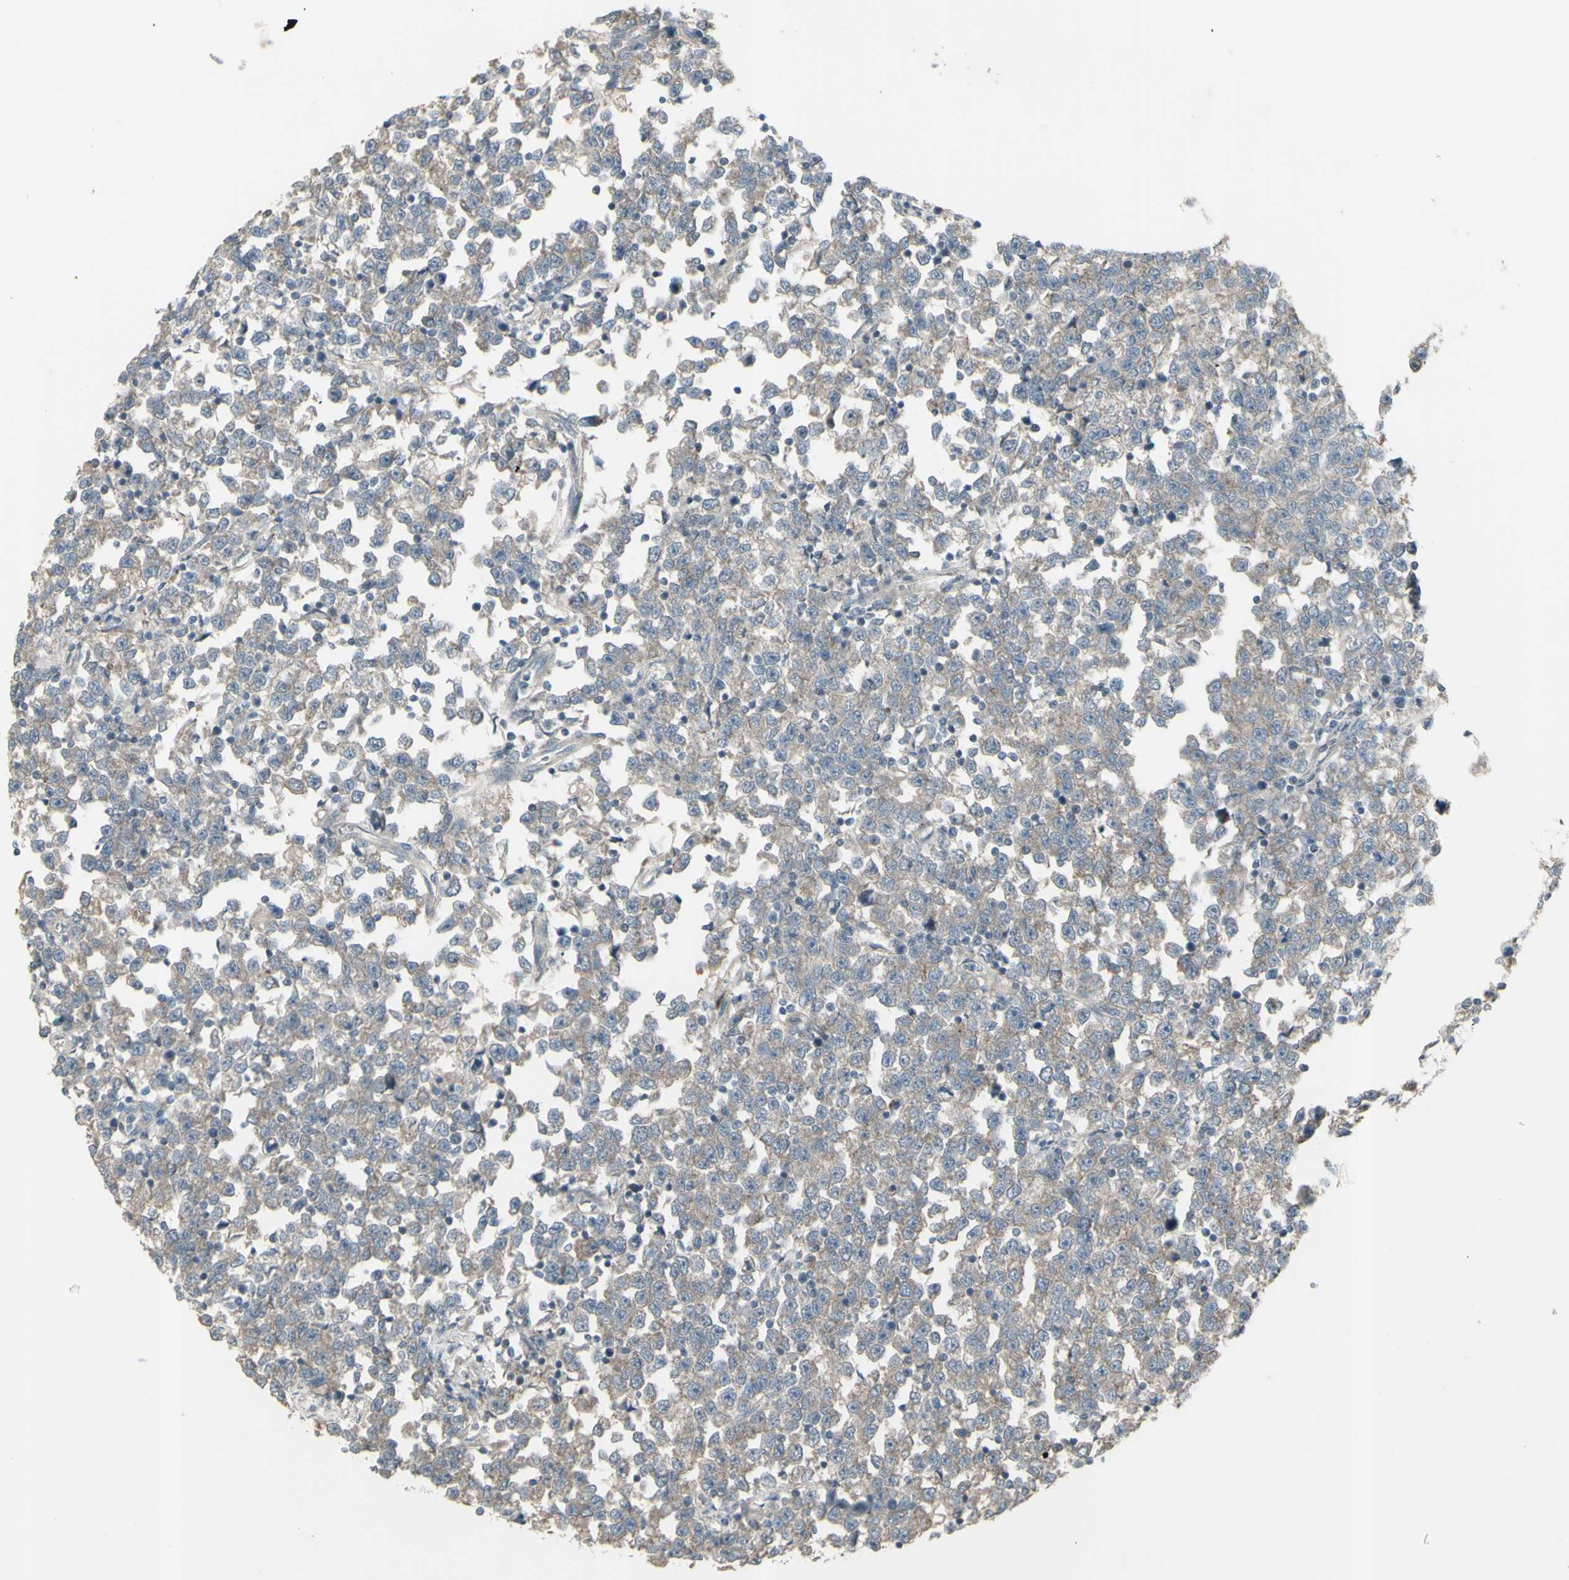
{"staining": {"intensity": "weak", "quantity": ">75%", "location": "cytoplasmic/membranous"}, "tissue": "testis cancer", "cell_type": "Tumor cells", "image_type": "cancer", "snomed": [{"axis": "morphology", "description": "Seminoma, NOS"}, {"axis": "topography", "description": "Testis"}], "caption": "Seminoma (testis) tissue displays weak cytoplasmic/membranous staining in about >75% of tumor cells", "gene": "GRAMD1B", "patient": {"sex": "male", "age": 43}}